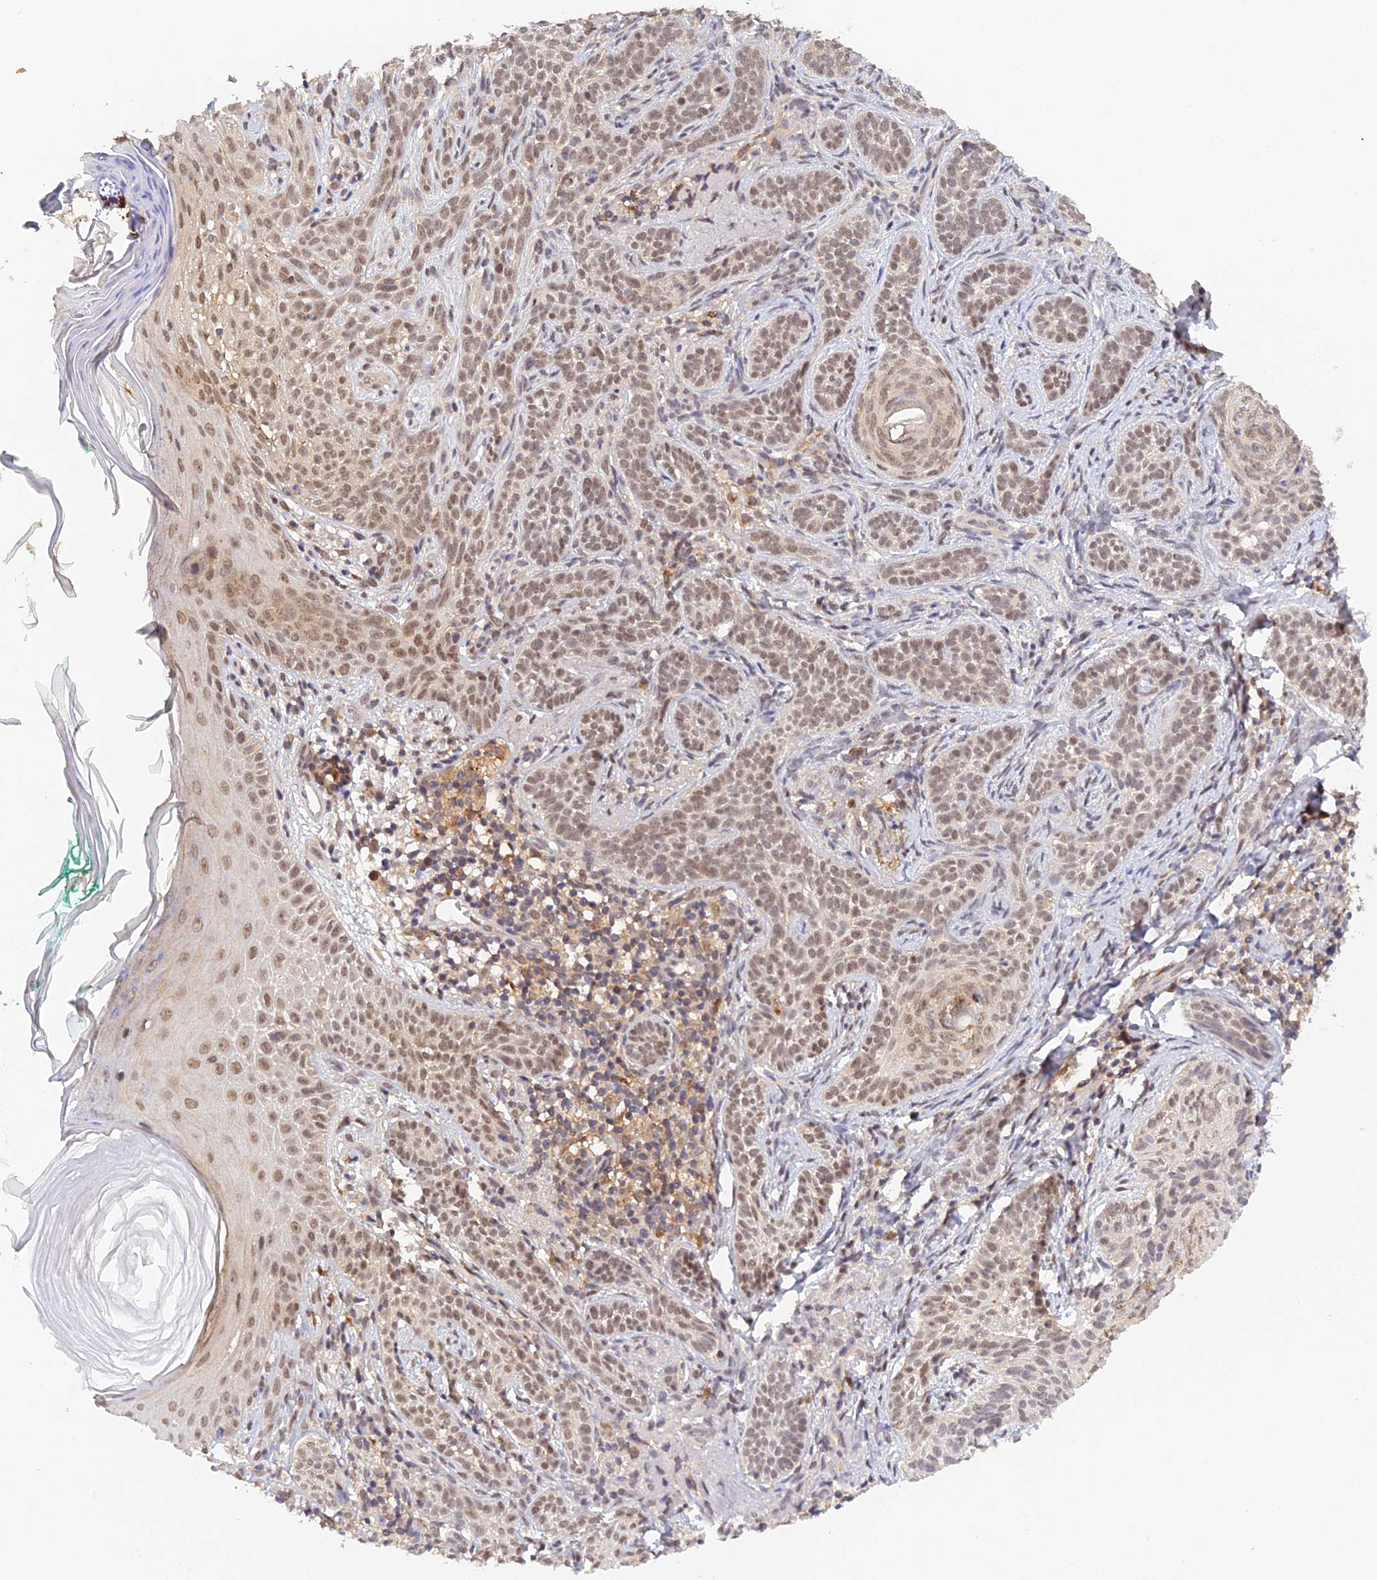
{"staining": {"intensity": "weak", "quantity": ">75%", "location": "nuclear"}, "tissue": "skin cancer", "cell_type": "Tumor cells", "image_type": "cancer", "snomed": [{"axis": "morphology", "description": "Basal cell carcinoma"}, {"axis": "topography", "description": "Skin"}], "caption": "DAB (3,3'-diaminobenzidine) immunohistochemical staining of human basal cell carcinoma (skin) exhibits weak nuclear protein positivity in about >75% of tumor cells.", "gene": "ZNF436", "patient": {"sex": "male", "age": 71}}